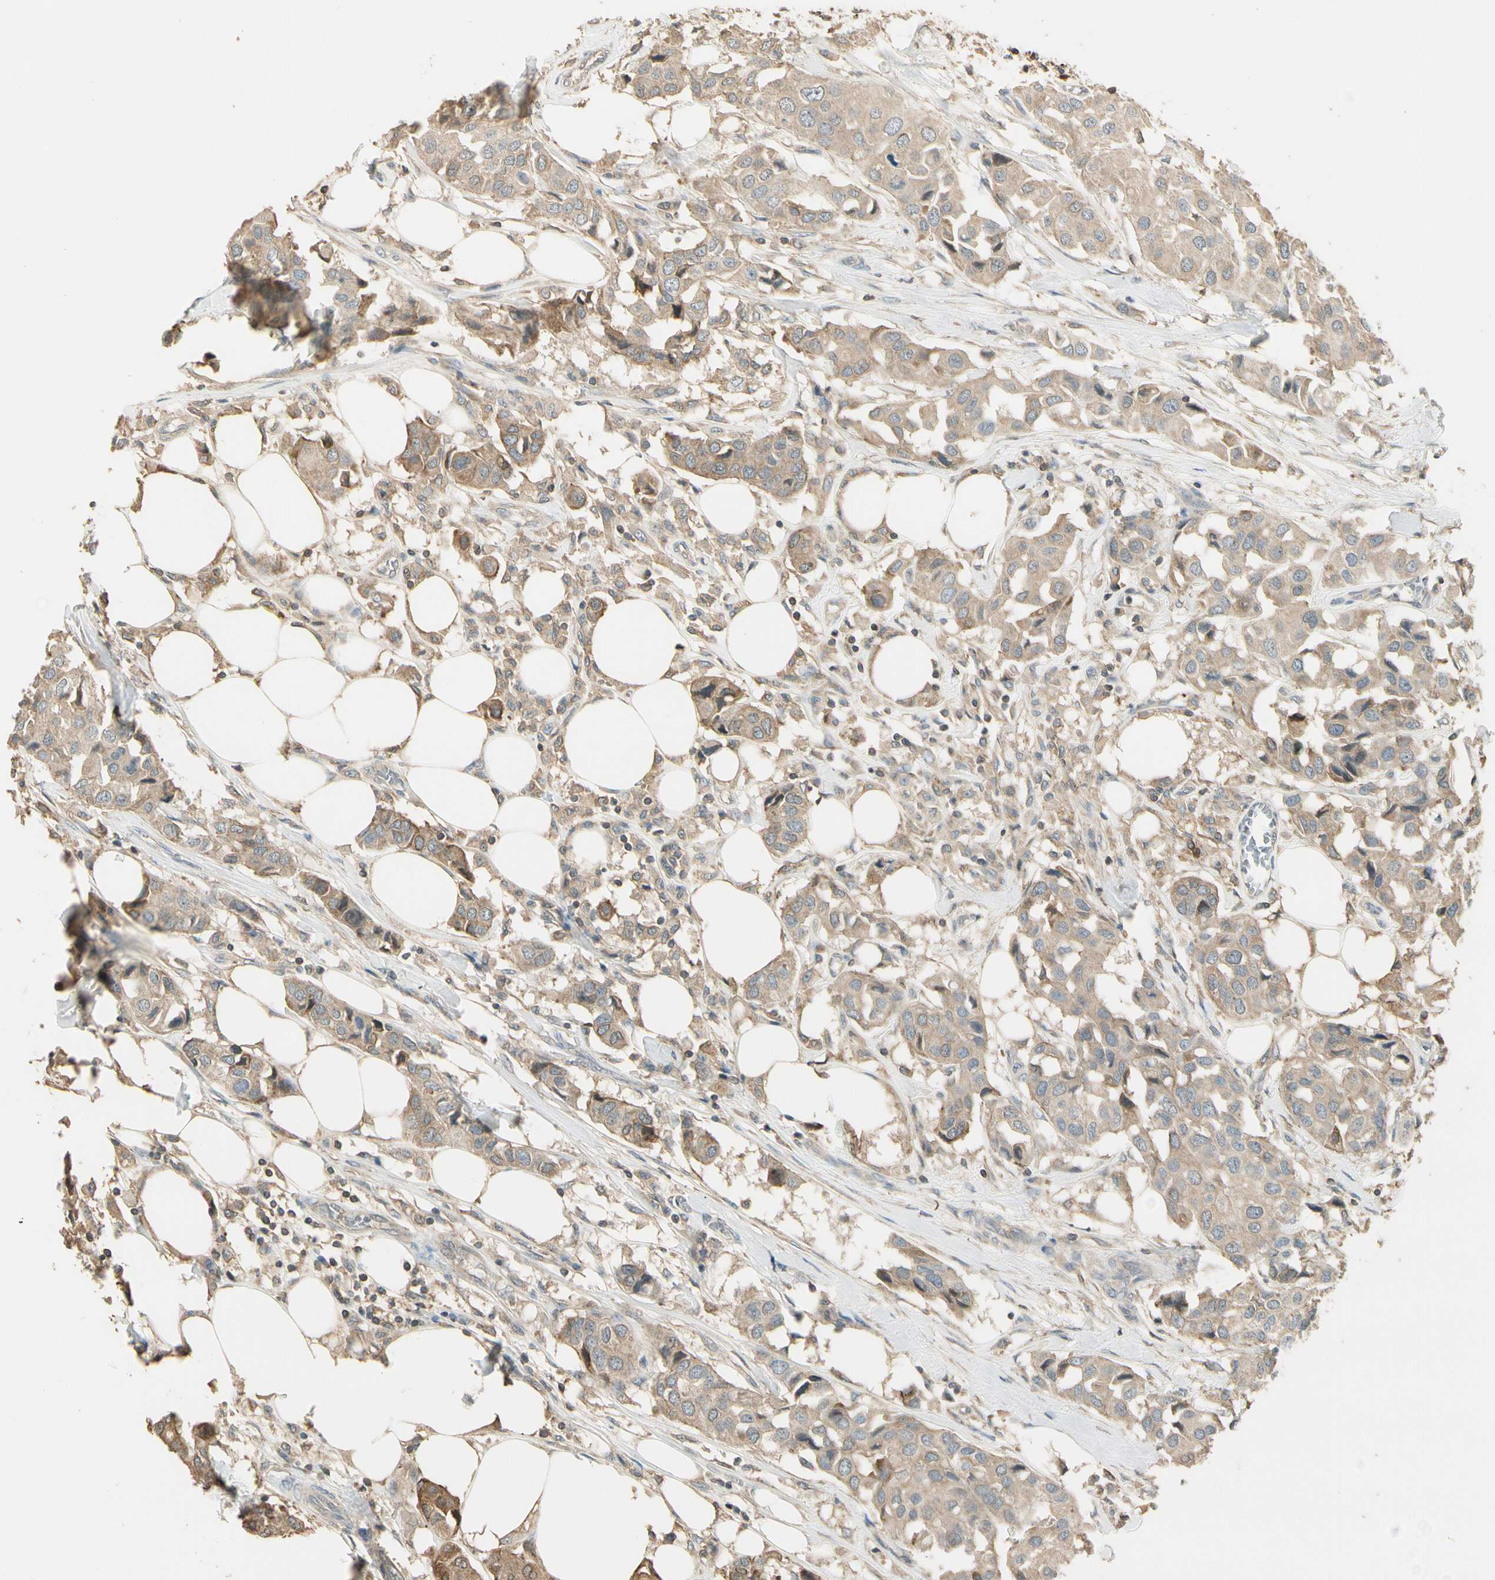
{"staining": {"intensity": "weak", "quantity": ">75%", "location": "cytoplasmic/membranous"}, "tissue": "breast cancer", "cell_type": "Tumor cells", "image_type": "cancer", "snomed": [{"axis": "morphology", "description": "Duct carcinoma"}, {"axis": "topography", "description": "Breast"}], "caption": "Immunohistochemical staining of invasive ductal carcinoma (breast) exhibits low levels of weak cytoplasmic/membranous staining in about >75% of tumor cells. Using DAB (3,3'-diaminobenzidine) (brown) and hematoxylin (blue) stains, captured at high magnification using brightfield microscopy.", "gene": "PLXNA1", "patient": {"sex": "female", "age": 80}}